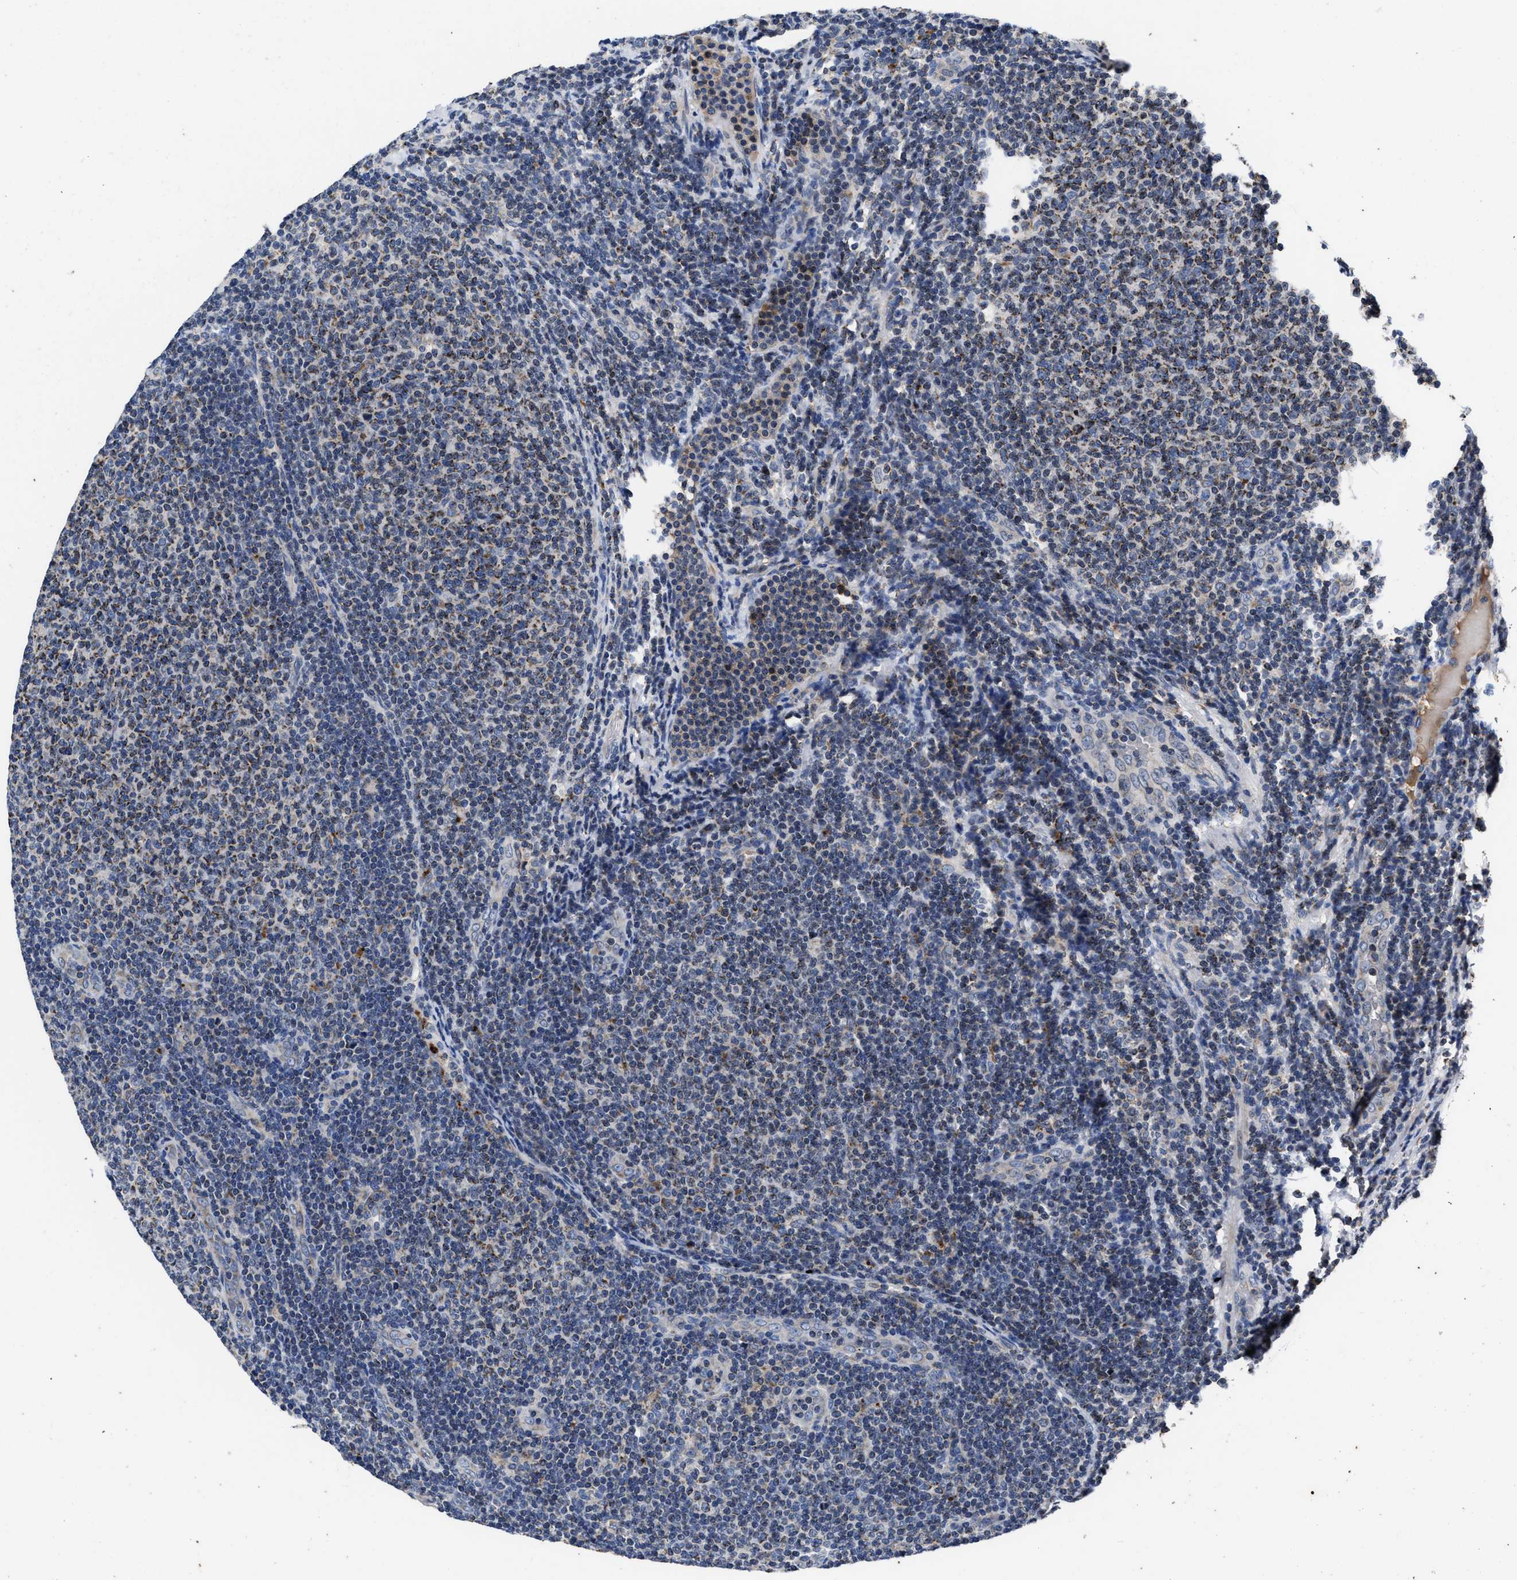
{"staining": {"intensity": "moderate", "quantity": "25%-75%", "location": "cytoplasmic/membranous"}, "tissue": "lymphoma", "cell_type": "Tumor cells", "image_type": "cancer", "snomed": [{"axis": "morphology", "description": "Malignant lymphoma, non-Hodgkin's type, Low grade"}, {"axis": "topography", "description": "Lymph node"}], "caption": "High-magnification brightfield microscopy of lymphoma stained with DAB (3,3'-diaminobenzidine) (brown) and counterstained with hematoxylin (blue). tumor cells exhibit moderate cytoplasmic/membranous staining is appreciated in approximately25%-75% of cells. The staining was performed using DAB (3,3'-diaminobenzidine) to visualize the protein expression in brown, while the nuclei were stained in blue with hematoxylin (Magnification: 20x).", "gene": "CACNA1D", "patient": {"sex": "male", "age": 66}}